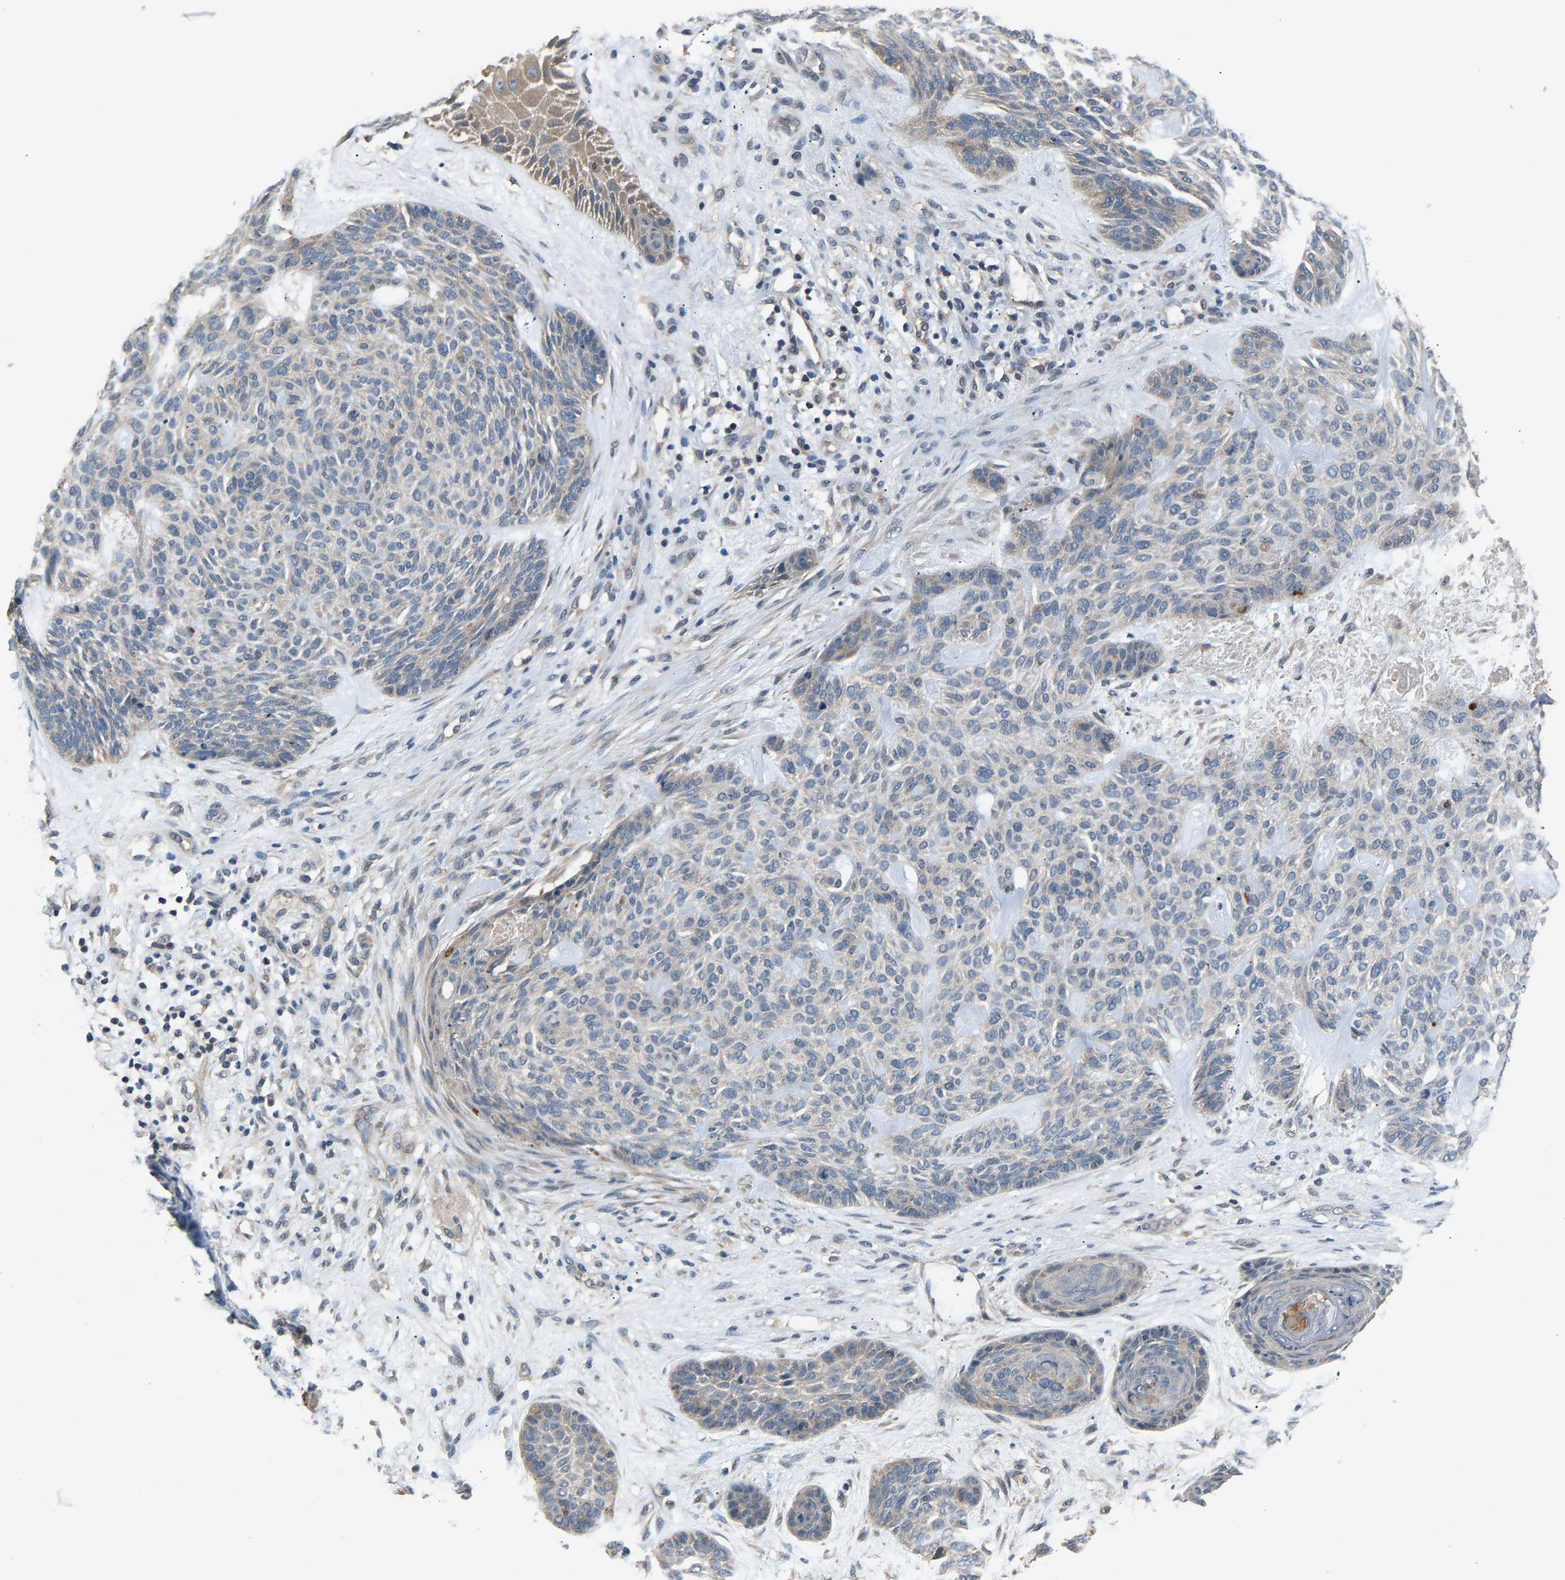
{"staining": {"intensity": "weak", "quantity": "<25%", "location": "cytoplasmic/membranous"}, "tissue": "skin cancer", "cell_type": "Tumor cells", "image_type": "cancer", "snomed": [{"axis": "morphology", "description": "Basal cell carcinoma"}, {"axis": "topography", "description": "Skin"}], "caption": "IHC histopathology image of neoplastic tissue: skin cancer (basal cell carcinoma) stained with DAB (3,3'-diaminobenzidine) exhibits no significant protein expression in tumor cells.", "gene": "ABCC9", "patient": {"sex": "male", "age": 55}}